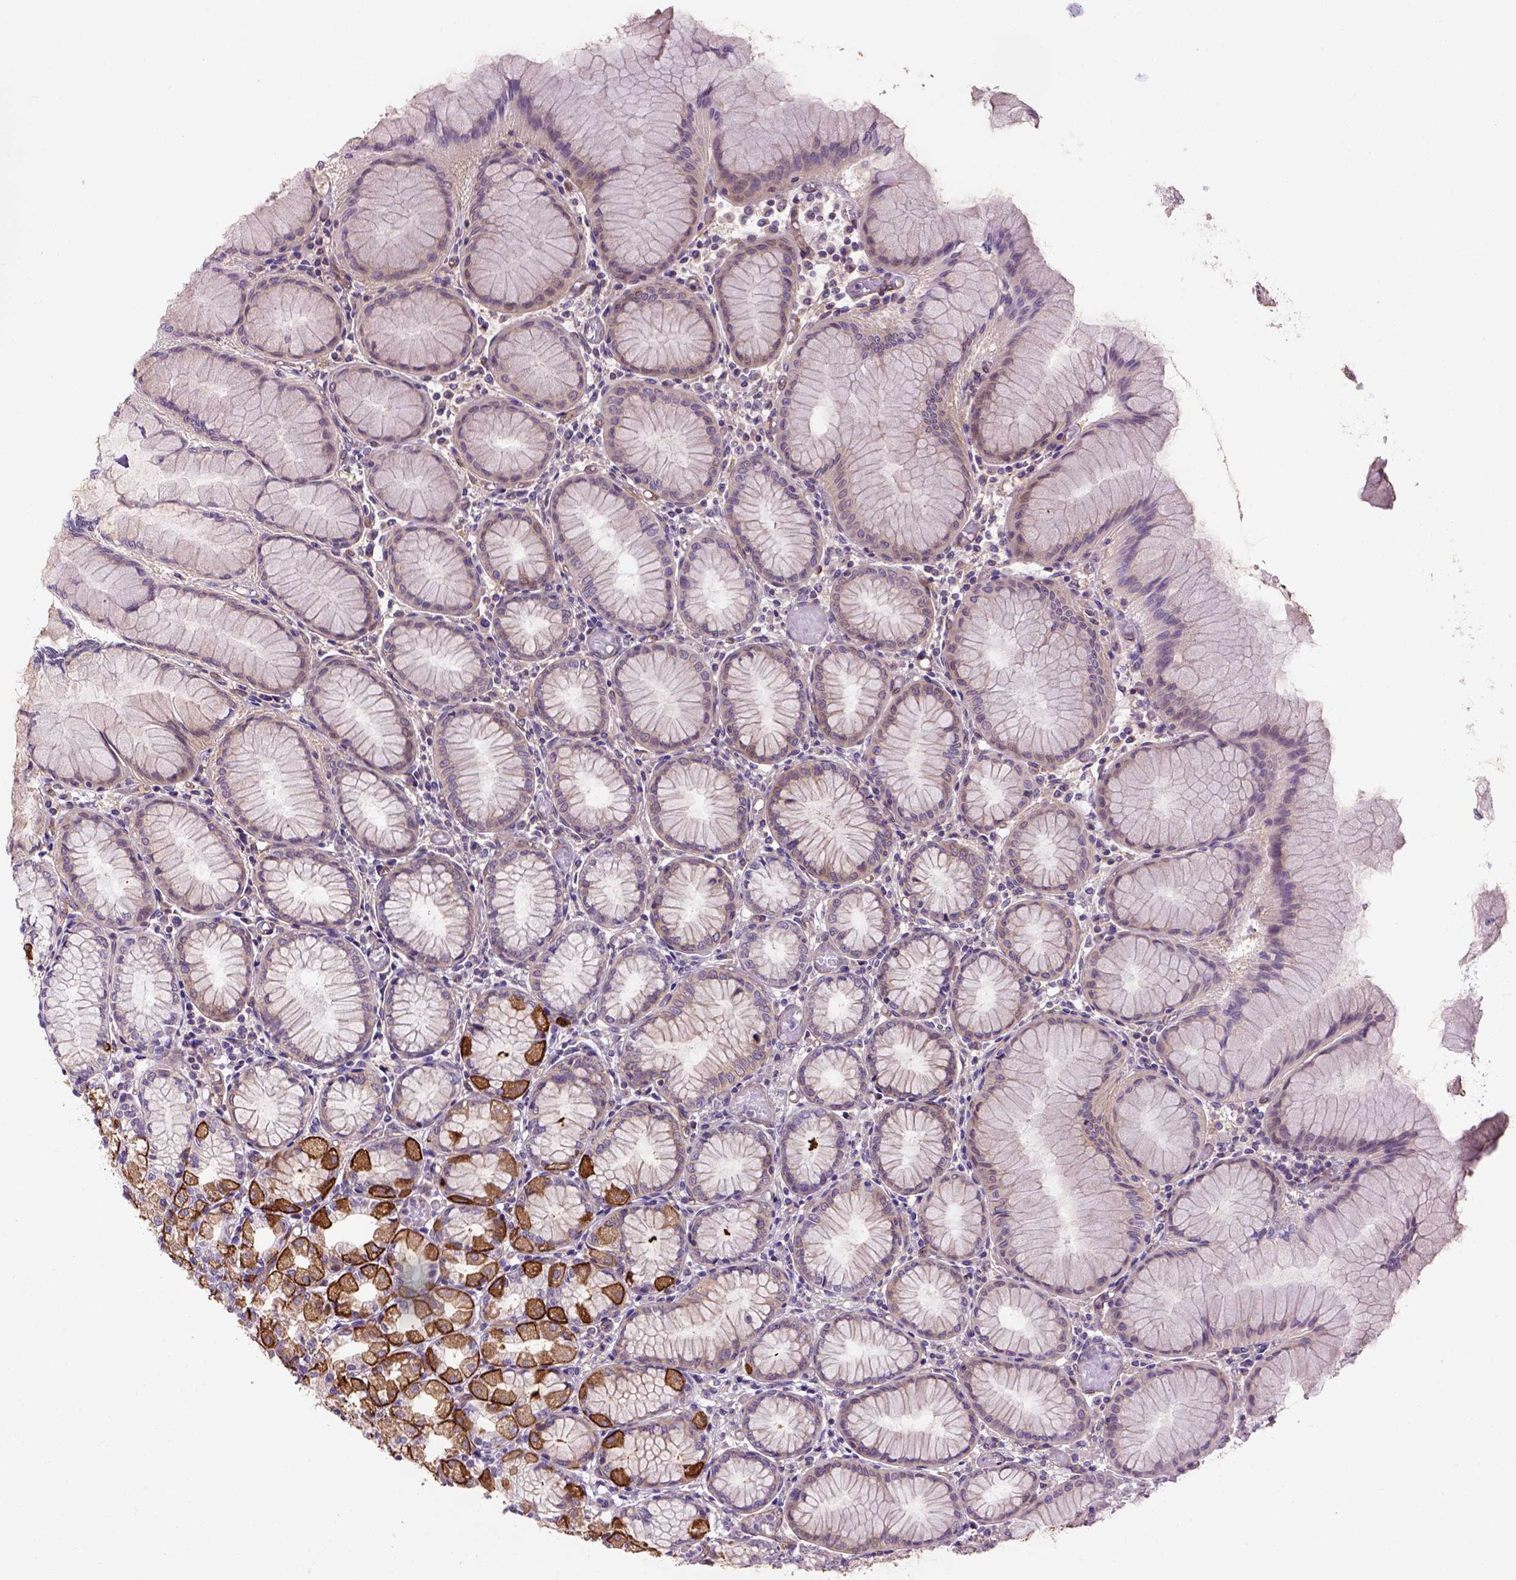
{"staining": {"intensity": "strong", "quantity": "25%-75%", "location": "cytoplasmic/membranous"}, "tissue": "stomach", "cell_type": "Glandular cells", "image_type": "normal", "snomed": [{"axis": "morphology", "description": "Normal tissue, NOS"}, {"axis": "topography", "description": "Stomach"}], "caption": "High-magnification brightfield microscopy of normal stomach stained with DAB (brown) and counterstained with hematoxylin (blue). glandular cells exhibit strong cytoplasmic/membranous expression is identified in about25%-75% of cells.", "gene": "CASKIN2", "patient": {"sex": "female", "age": 57}}